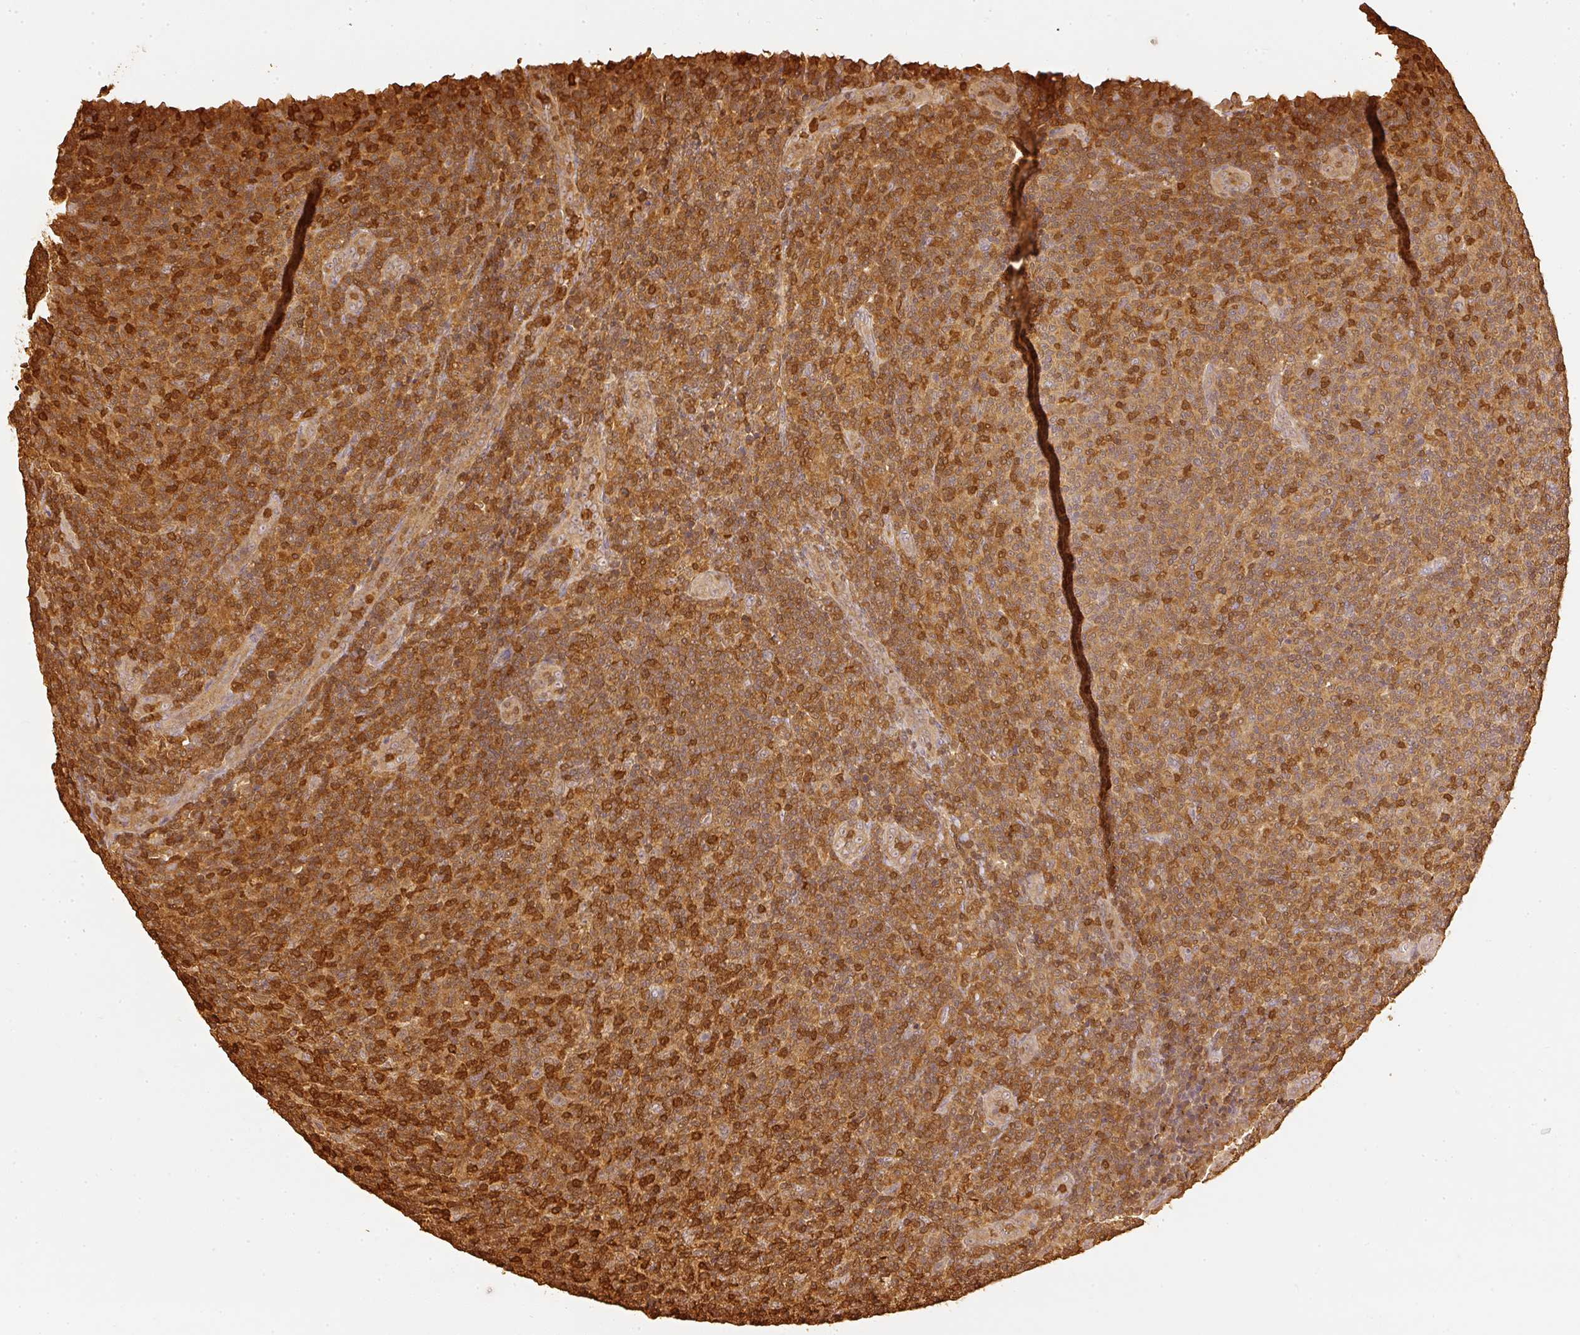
{"staining": {"intensity": "moderate", "quantity": ">75%", "location": "cytoplasmic/membranous,nuclear"}, "tissue": "lymphoma", "cell_type": "Tumor cells", "image_type": "cancer", "snomed": [{"axis": "morphology", "description": "Malignant lymphoma, non-Hodgkin's type, Low grade"}, {"axis": "topography", "description": "Lymph node"}], "caption": "Protein expression analysis of lymphoma shows moderate cytoplasmic/membranous and nuclear expression in about >75% of tumor cells.", "gene": "PFN1", "patient": {"sex": "male", "age": 66}}